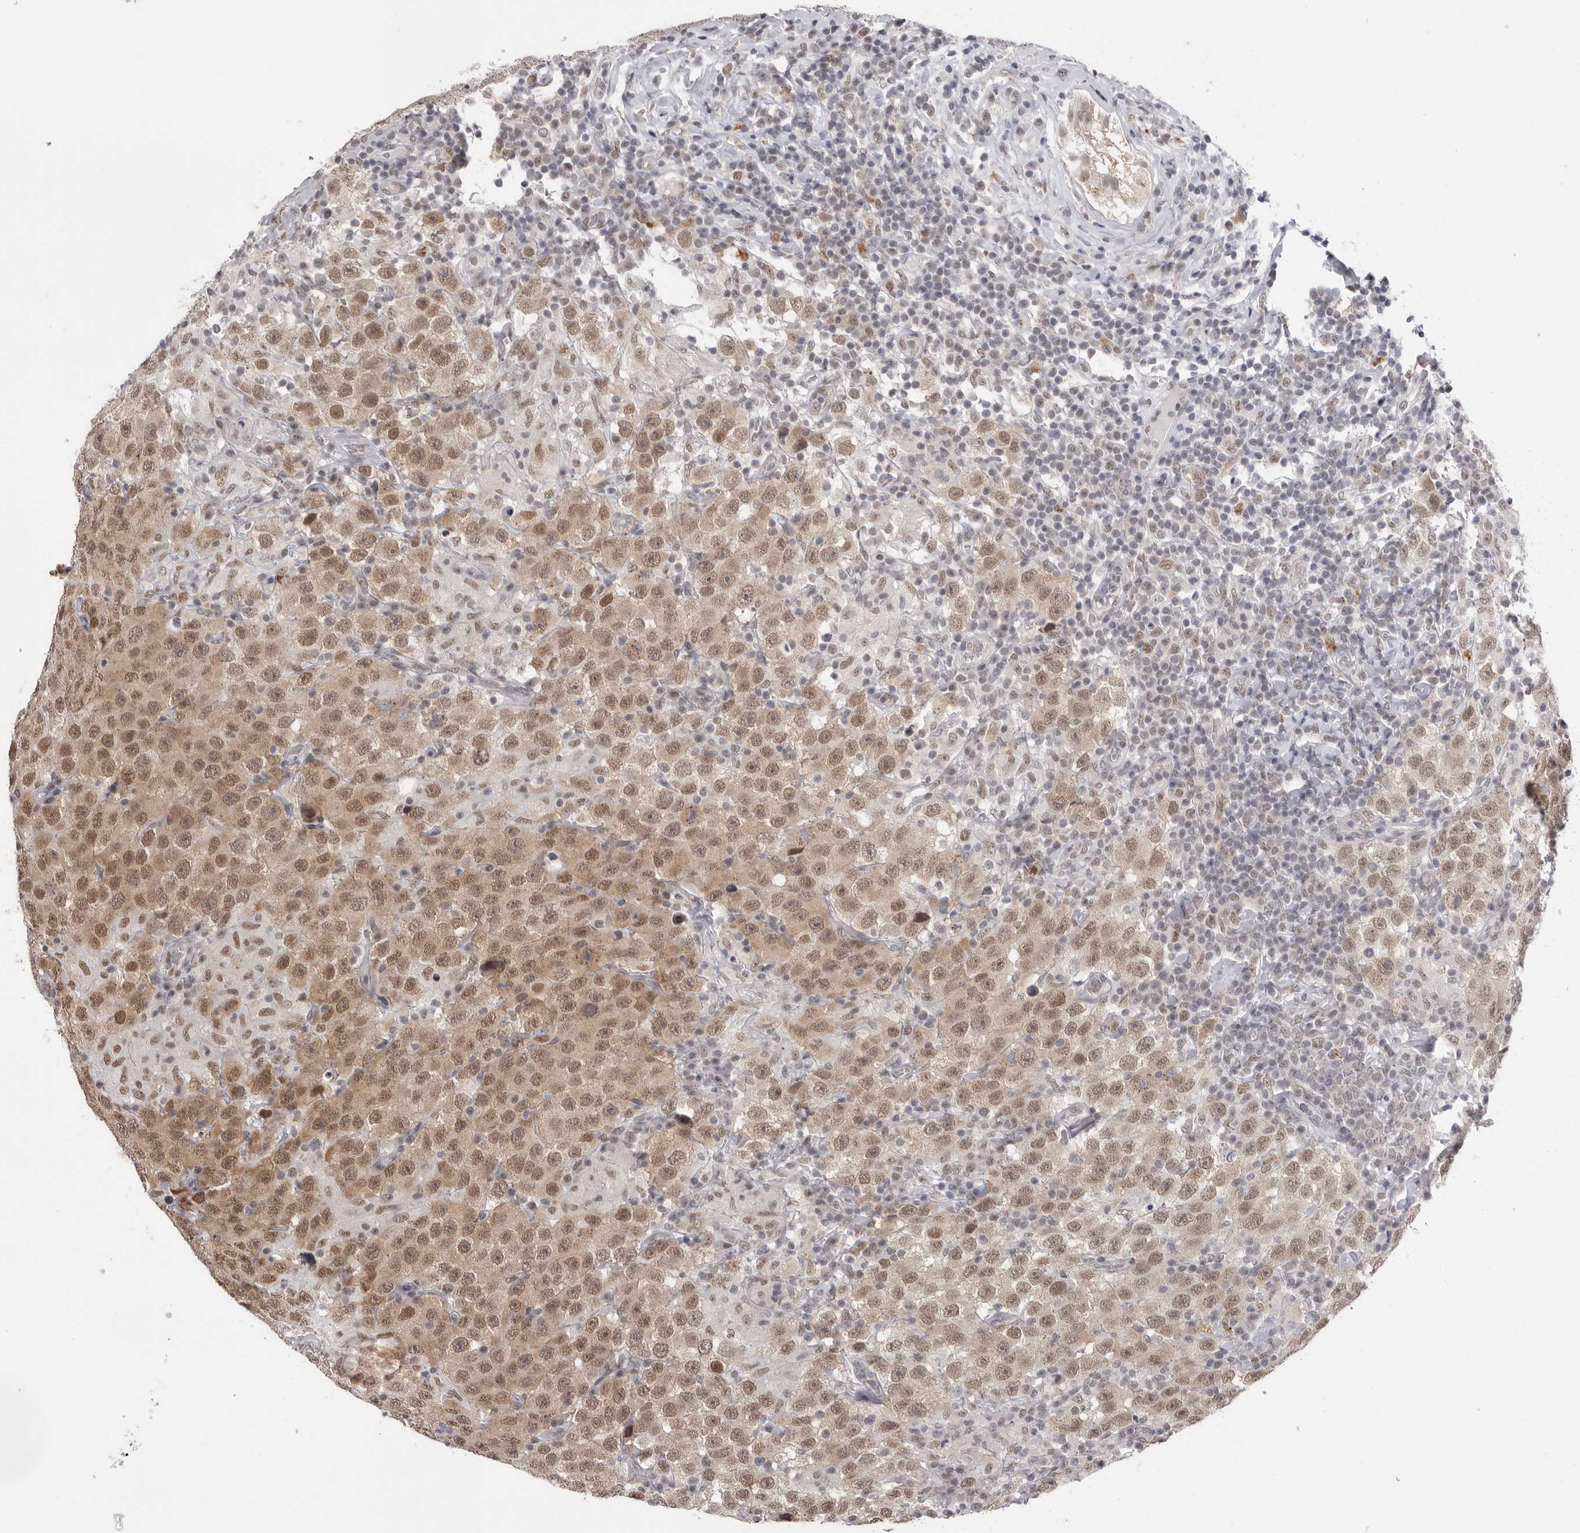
{"staining": {"intensity": "moderate", "quantity": ">75%", "location": "nuclear"}, "tissue": "testis cancer", "cell_type": "Tumor cells", "image_type": "cancer", "snomed": [{"axis": "morphology", "description": "Seminoma, NOS"}, {"axis": "topography", "description": "Testis"}], "caption": "Human testis seminoma stained for a protein (brown) displays moderate nuclear positive staining in approximately >75% of tumor cells.", "gene": "BCLAF3", "patient": {"sex": "male", "age": 41}}